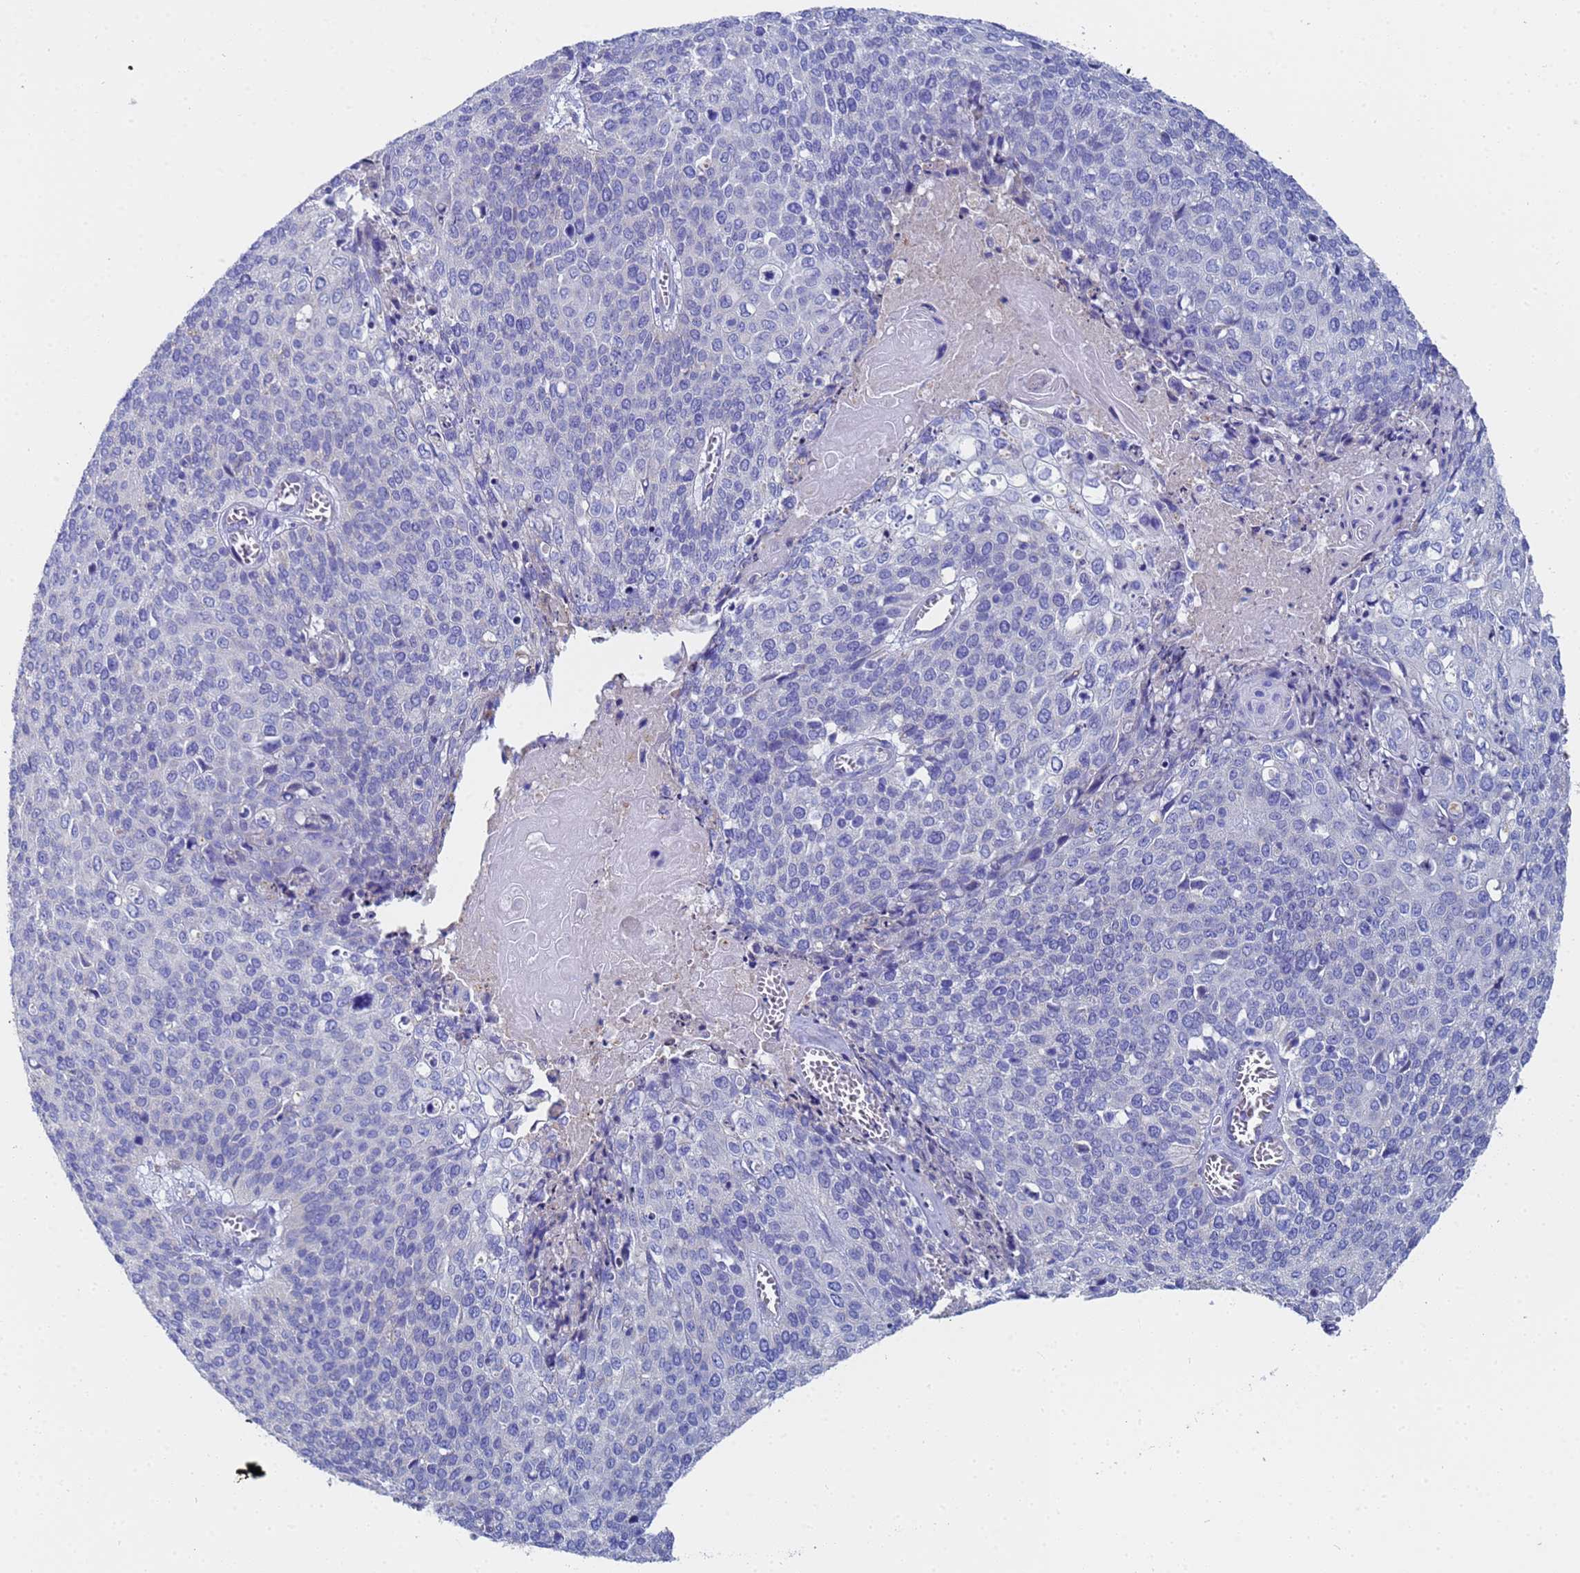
{"staining": {"intensity": "negative", "quantity": "none", "location": "none"}, "tissue": "cervical cancer", "cell_type": "Tumor cells", "image_type": "cancer", "snomed": [{"axis": "morphology", "description": "Squamous cell carcinoma, NOS"}, {"axis": "topography", "description": "Cervix"}], "caption": "Immunohistochemical staining of cervical cancer (squamous cell carcinoma) displays no significant positivity in tumor cells.", "gene": "TM4SF4", "patient": {"sex": "female", "age": 39}}